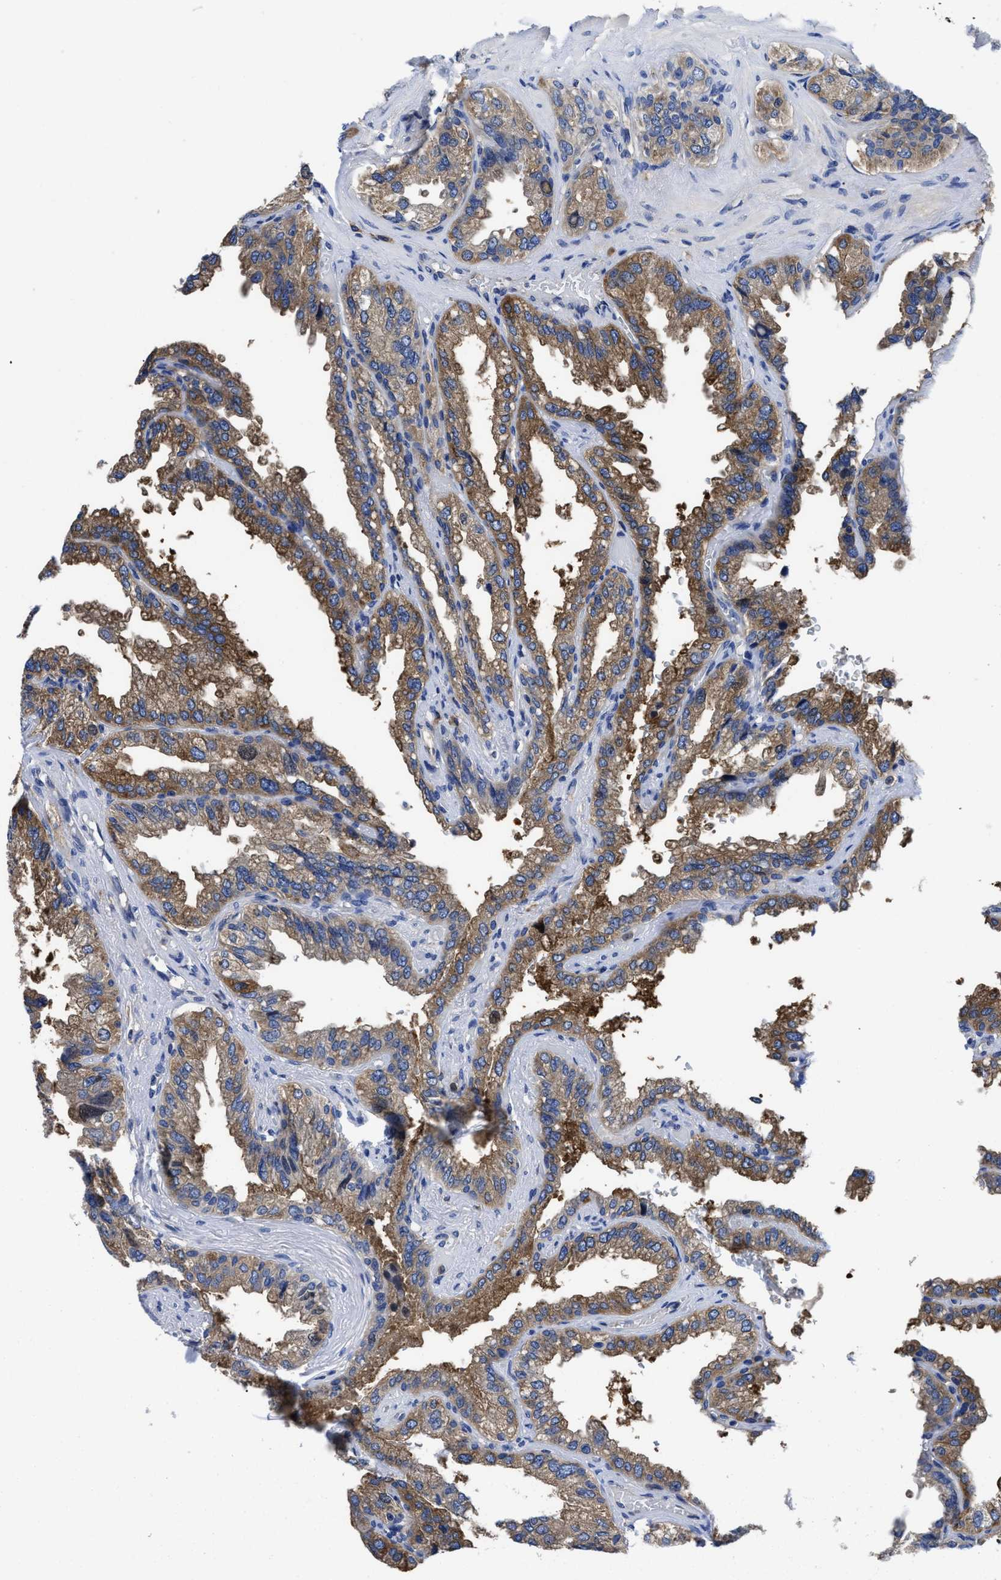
{"staining": {"intensity": "moderate", "quantity": ">75%", "location": "cytoplasmic/membranous"}, "tissue": "seminal vesicle", "cell_type": "Glandular cells", "image_type": "normal", "snomed": [{"axis": "morphology", "description": "Normal tissue, NOS"}, {"axis": "topography", "description": "Seminal veicle"}], "caption": "IHC histopathology image of benign seminal vesicle: human seminal vesicle stained using immunohistochemistry (IHC) demonstrates medium levels of moderate protein expression localized specifically in the cytoplasmic/membranous of glandular cells, appearing as a cytoplasmic/membranous brown color.", "gene": "YARS1", "patient": {"sex": "male", "age": 68}}